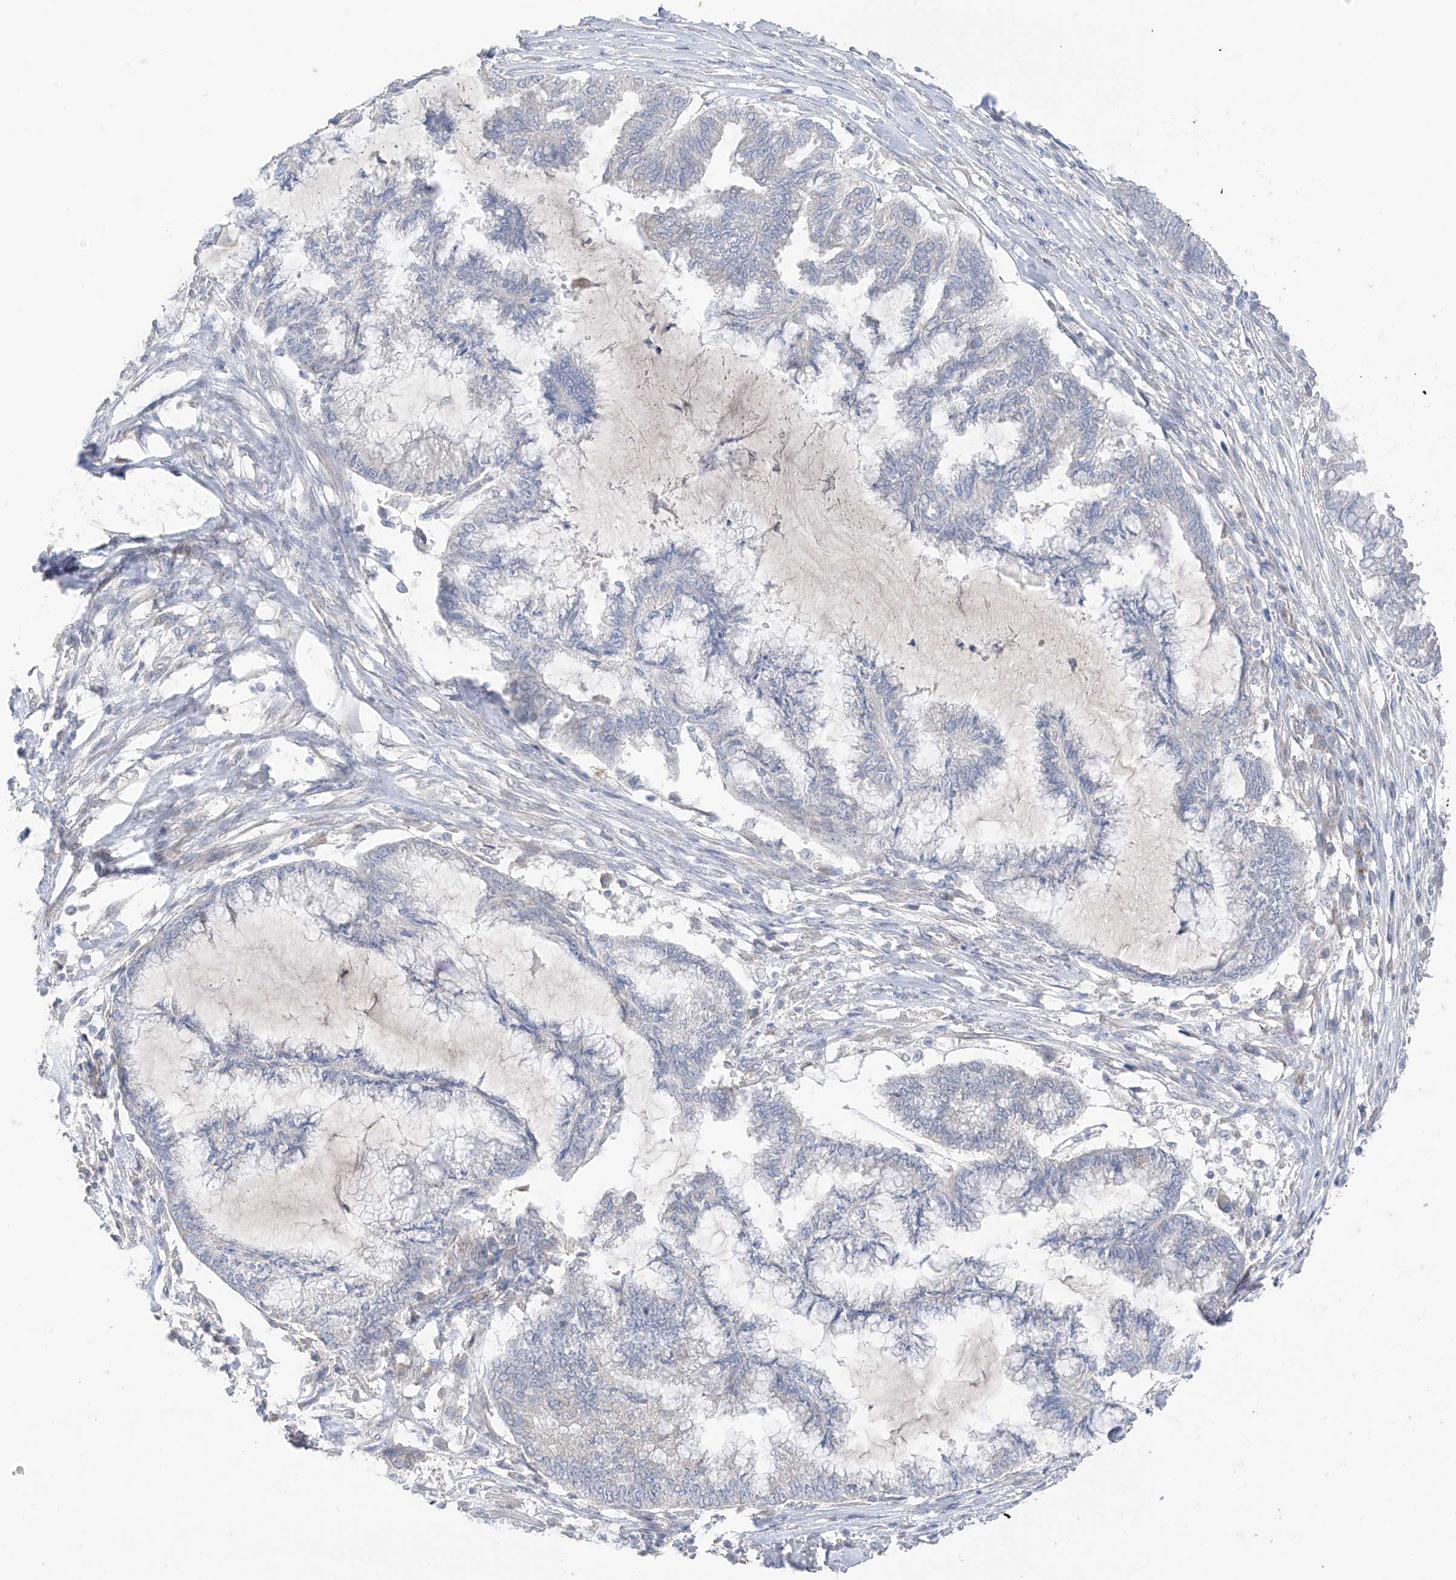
{"staining": {"intensity": "negative", "quantity": "none", "location": "none"}, "tissue": "endometrial cancer", "cell_type": "Tumor cells", "image_type": "cancer", "snomed": [{"axis": "morphology", "description": "Adenocarcinoma, NOS"}, {"axis": "topography", "description": "Endometrium"}], "caption": "Tumor cells show no significant protein positivity in endometrial cancer.", "gene": "NALCN", "patient": {"sex": "female", "age": 86}}